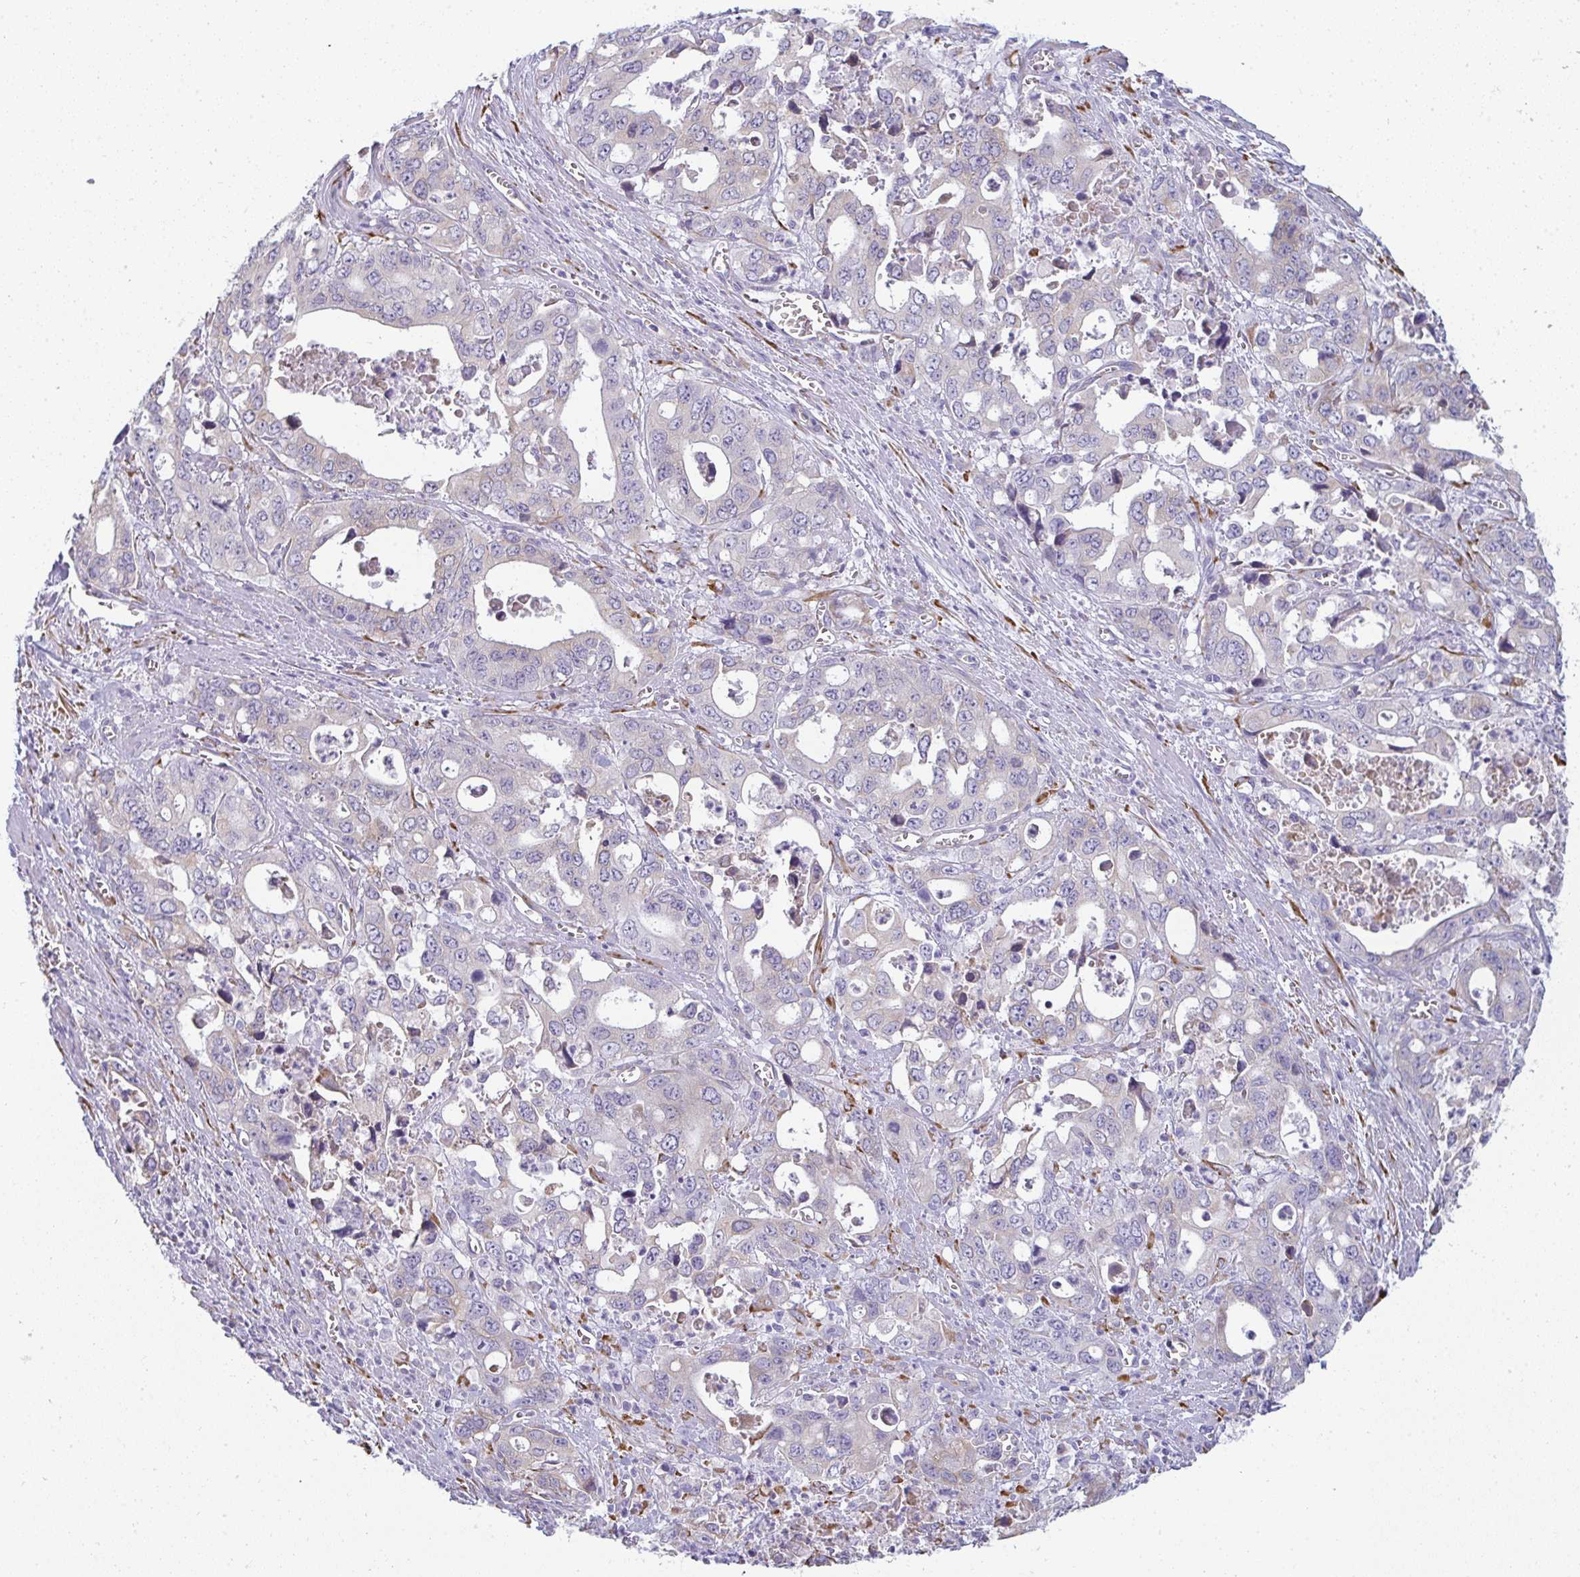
{"staining": {"intensity": "negative", "quantity": "none", "location": "none"}, "tissue": "stomach cancer", "cell_type": "Tumor cells", "image_type": "cancer", "snomed": [{"axis": "morphology", "description": "Adenocarcinoma, NOS"}, {"axis": "topography", "description": "Stomach, upper"}], "caption": "This is an immunohistochemistry image of stomach cancer. There is no expression in tumor cells.", "gene": "SHROOM1", "patient": {"sex": "male", "age": 74}}